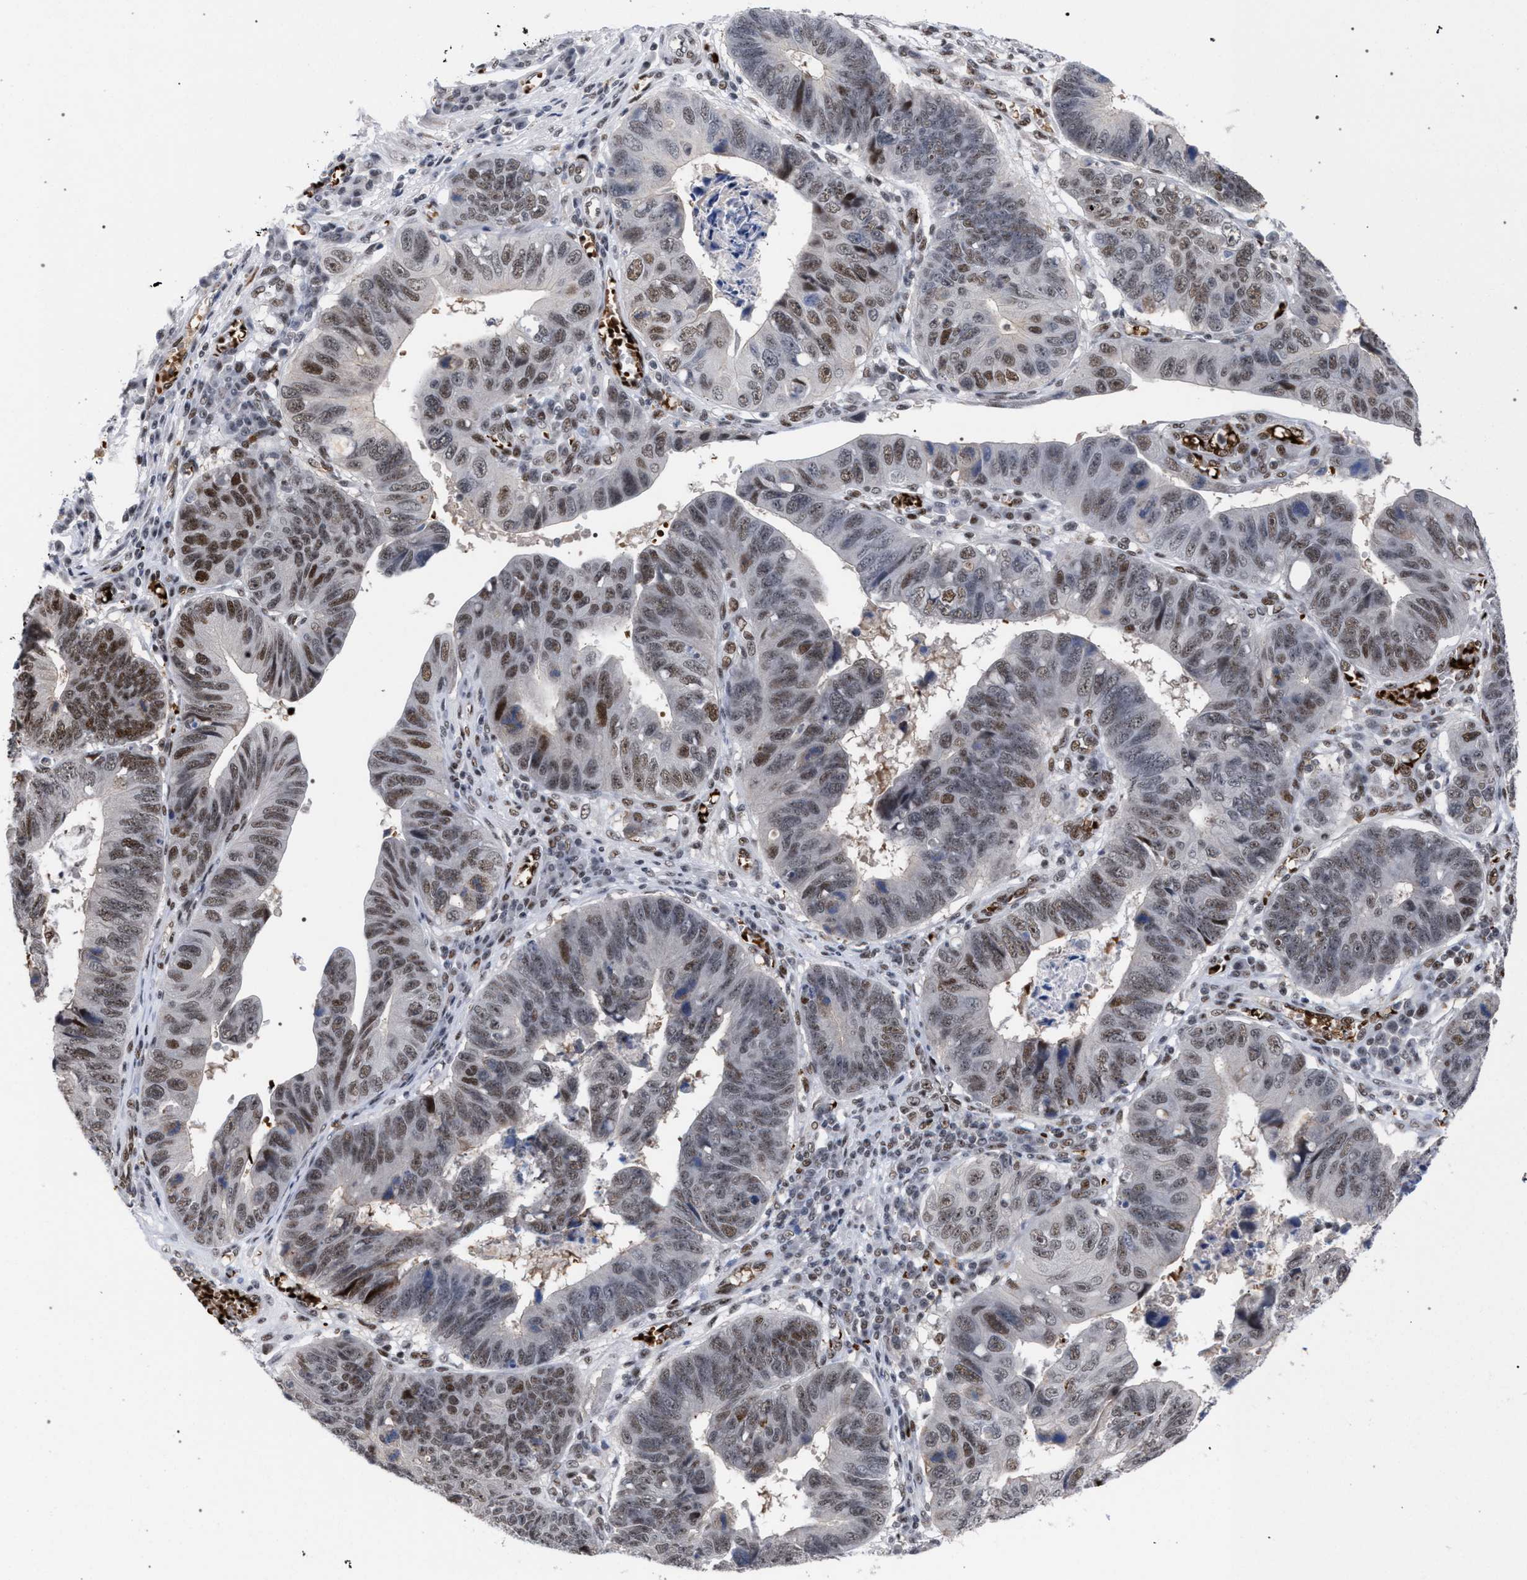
{"staining": {"intensity": "moderate", "quantity": "25%-75%", "location": "nuclear"}, "tissue": "stomach cancer", "cell_type": "Tumor cells", "image_type": "cancer", "snomed": [{"axis": "morphology", "description": "Adenocarcinoma, NOS"}, {"axis": "topography", "description": "Stomach"}], "caption": "The immunohistochemical stain highlights moderate nuclear positivity in tumor cells of stomach cancer (adenocarcinoma) tissue.", "gene": "SCAF4", "patient": {"sex": "male", "age": 59}}